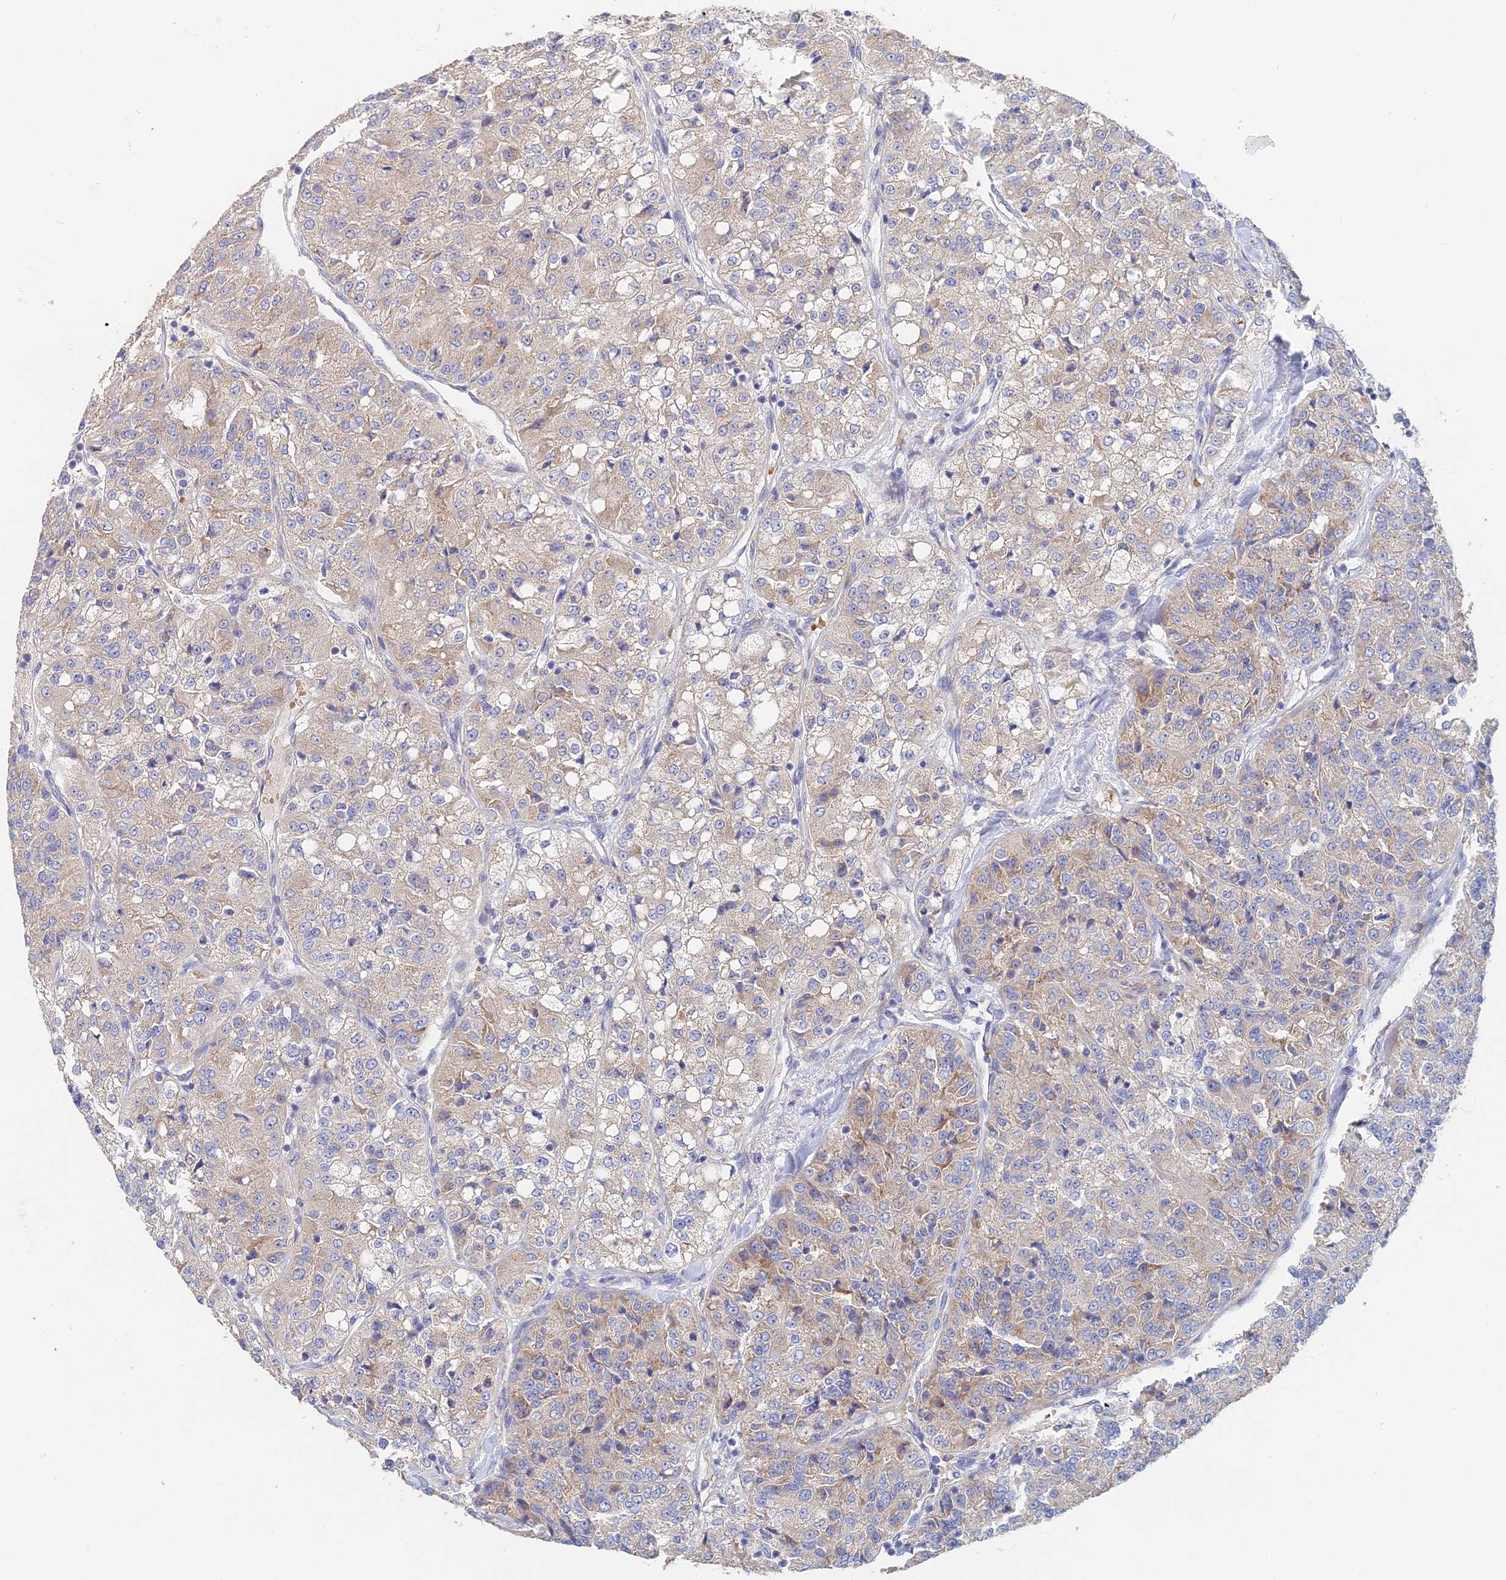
{"staining": {"intensity": "weak", "quantity": "25%-75%", "location": "cytoplasmic/membranous"}, "tissue": "renal cancer", "cell_type": "Tumor cells", "image_type": "cancer", "snomed": [{"axis": "morphology", "description": "Adenocarcinoma, NOS"}, {"axis": "topography", "description": "Kidney"}], "caption": "Immunohistochemical staining of human renal cancer (adenocarcinoma) reveals low levels of weak cytoplasmic/membranous positivity in about 25%-75% of tumor cells.", "gene": "ELOF1", "patient": {"sex": "female", "age": 63}}